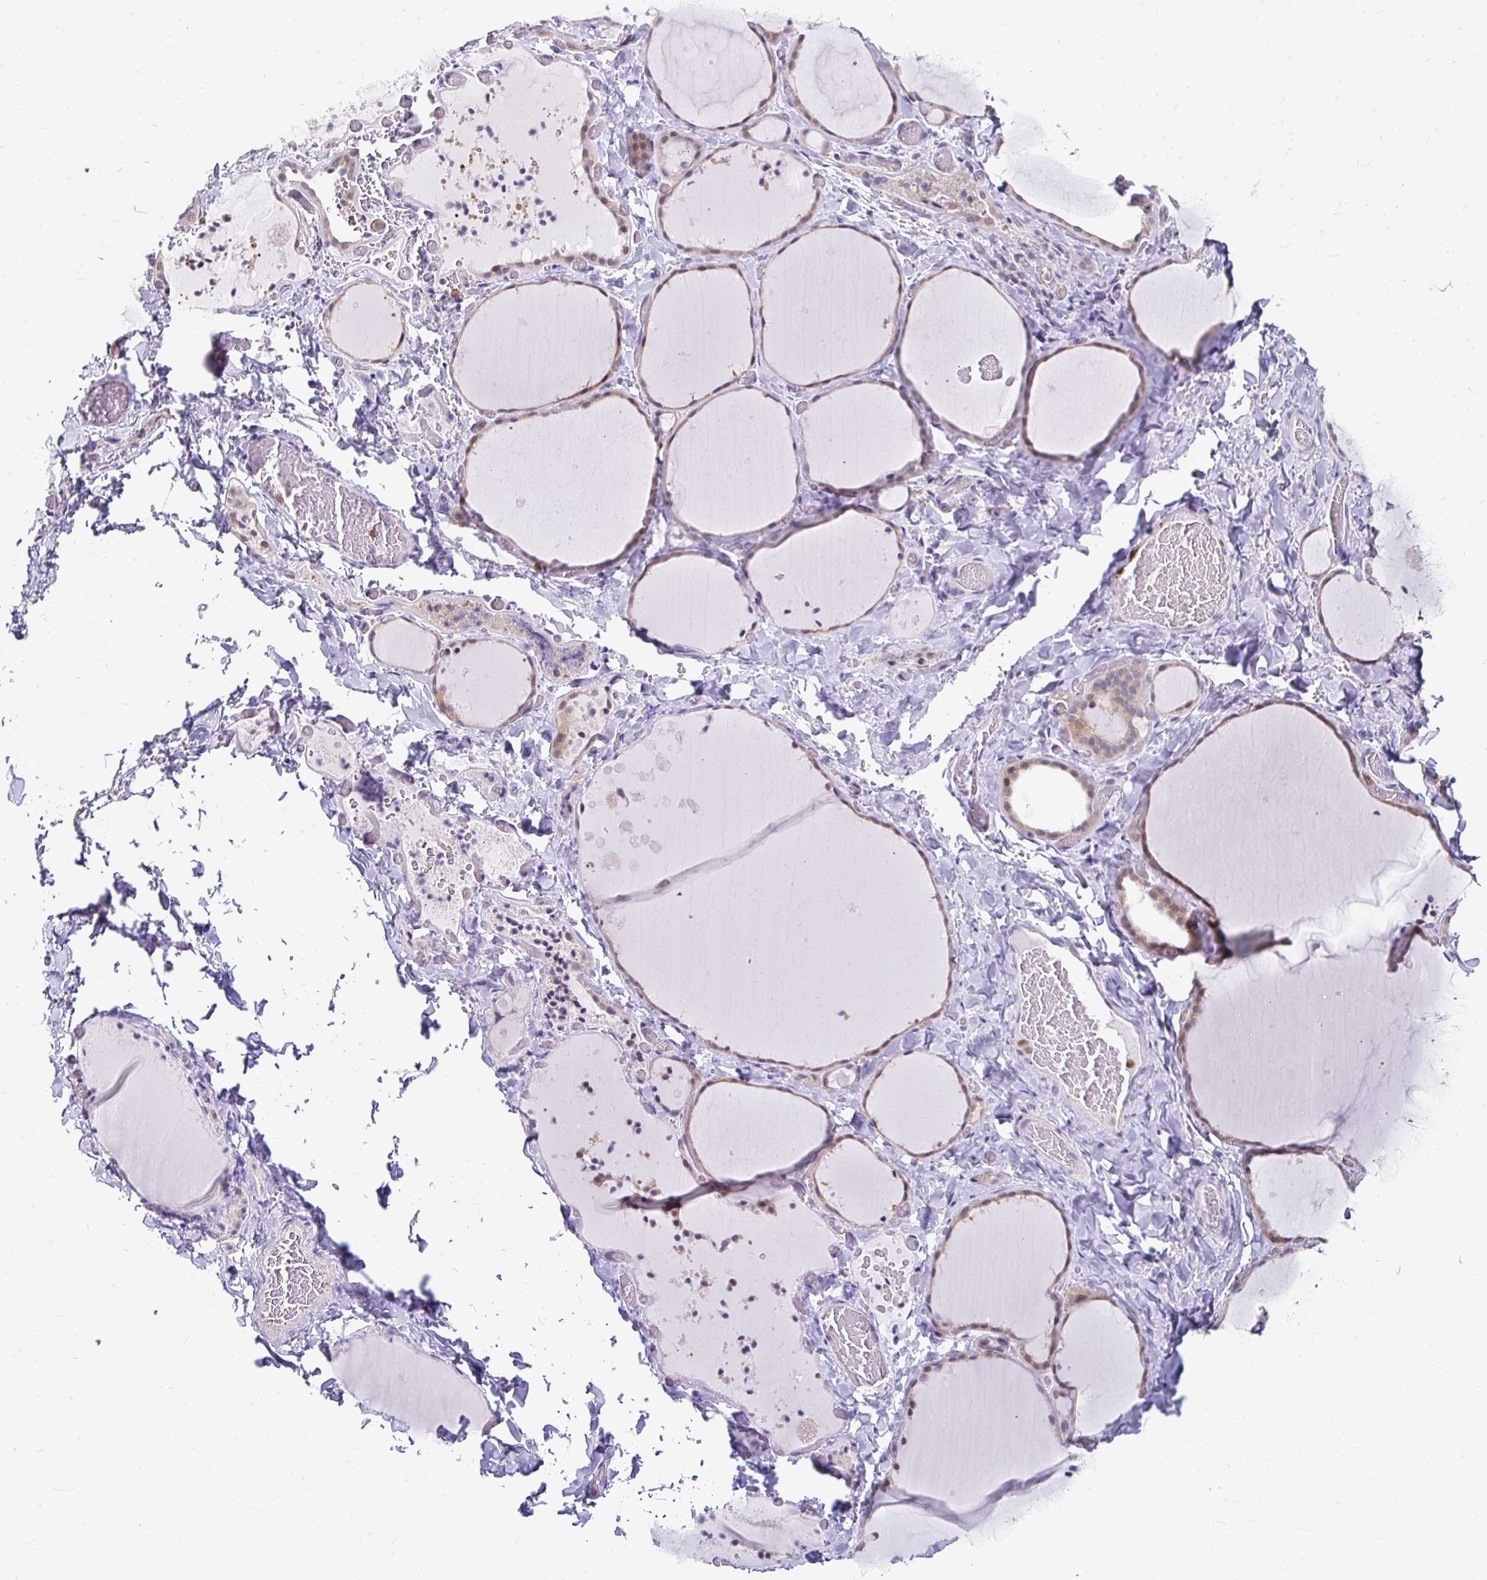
{"staining": {"intensity": "weak", "quantity": "25%-75%", "location": "cytoplasmic/membranous,nuclear"}, "tissue": "thyroid gland", "cell_type": "Glandular cells", "image_type": "normal", "snomed": [{"axis": "morphology", "description": "Normal tissue, NOS"}, {"axis": "topography", "description": "Thyroid gland"}], "caption": "DAB (3,3'-diaminobenzidine) immunohistochemical staining of unremarkable human thyroid gland demonstrates weak cytoplasmic/membranous,nuclear protein staining in approximately 25%-75% of glandular cells. (DAB = brown stain, brightfield microscopy at high magnification).", "gene": "PADI2", "patient": {"sex": "female", "age": 36}}